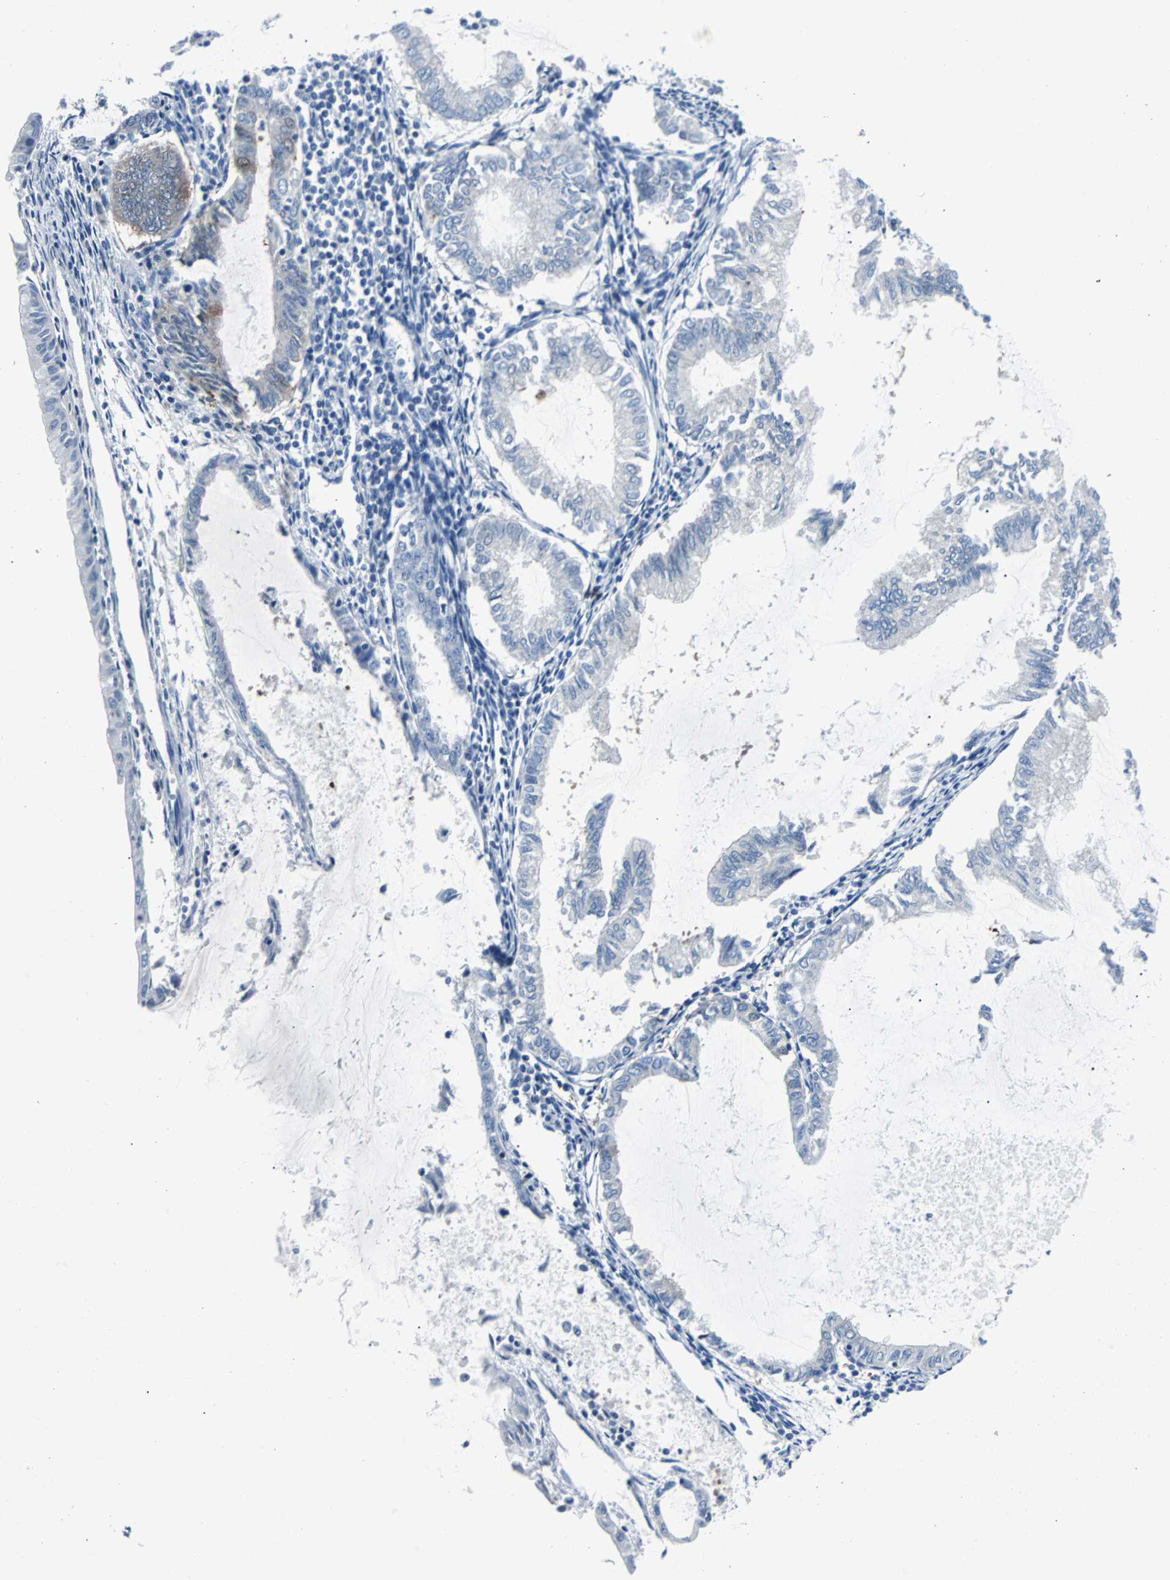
{"staining": {"intensity": "weak", "quantity": "<25%", "location": "cytoplasmic/membranous"}, "tissue": "endometrial cancer", "cell_type": "Tumor cells", "image_type": "cancer", "snomed": [{"axis": "morphology", "description": "Adenocarcinoma, NOS"}, {"axis": "topography", "description": "Endometrium"}], "caption": "DAB (3,3'-diaminobenzidine) immunohistochemical staining of human endometrial cancer shows no significant positivity in tumor cells.", "gene": "RASA1", "patient": {"sex": "female", "age": 86}}